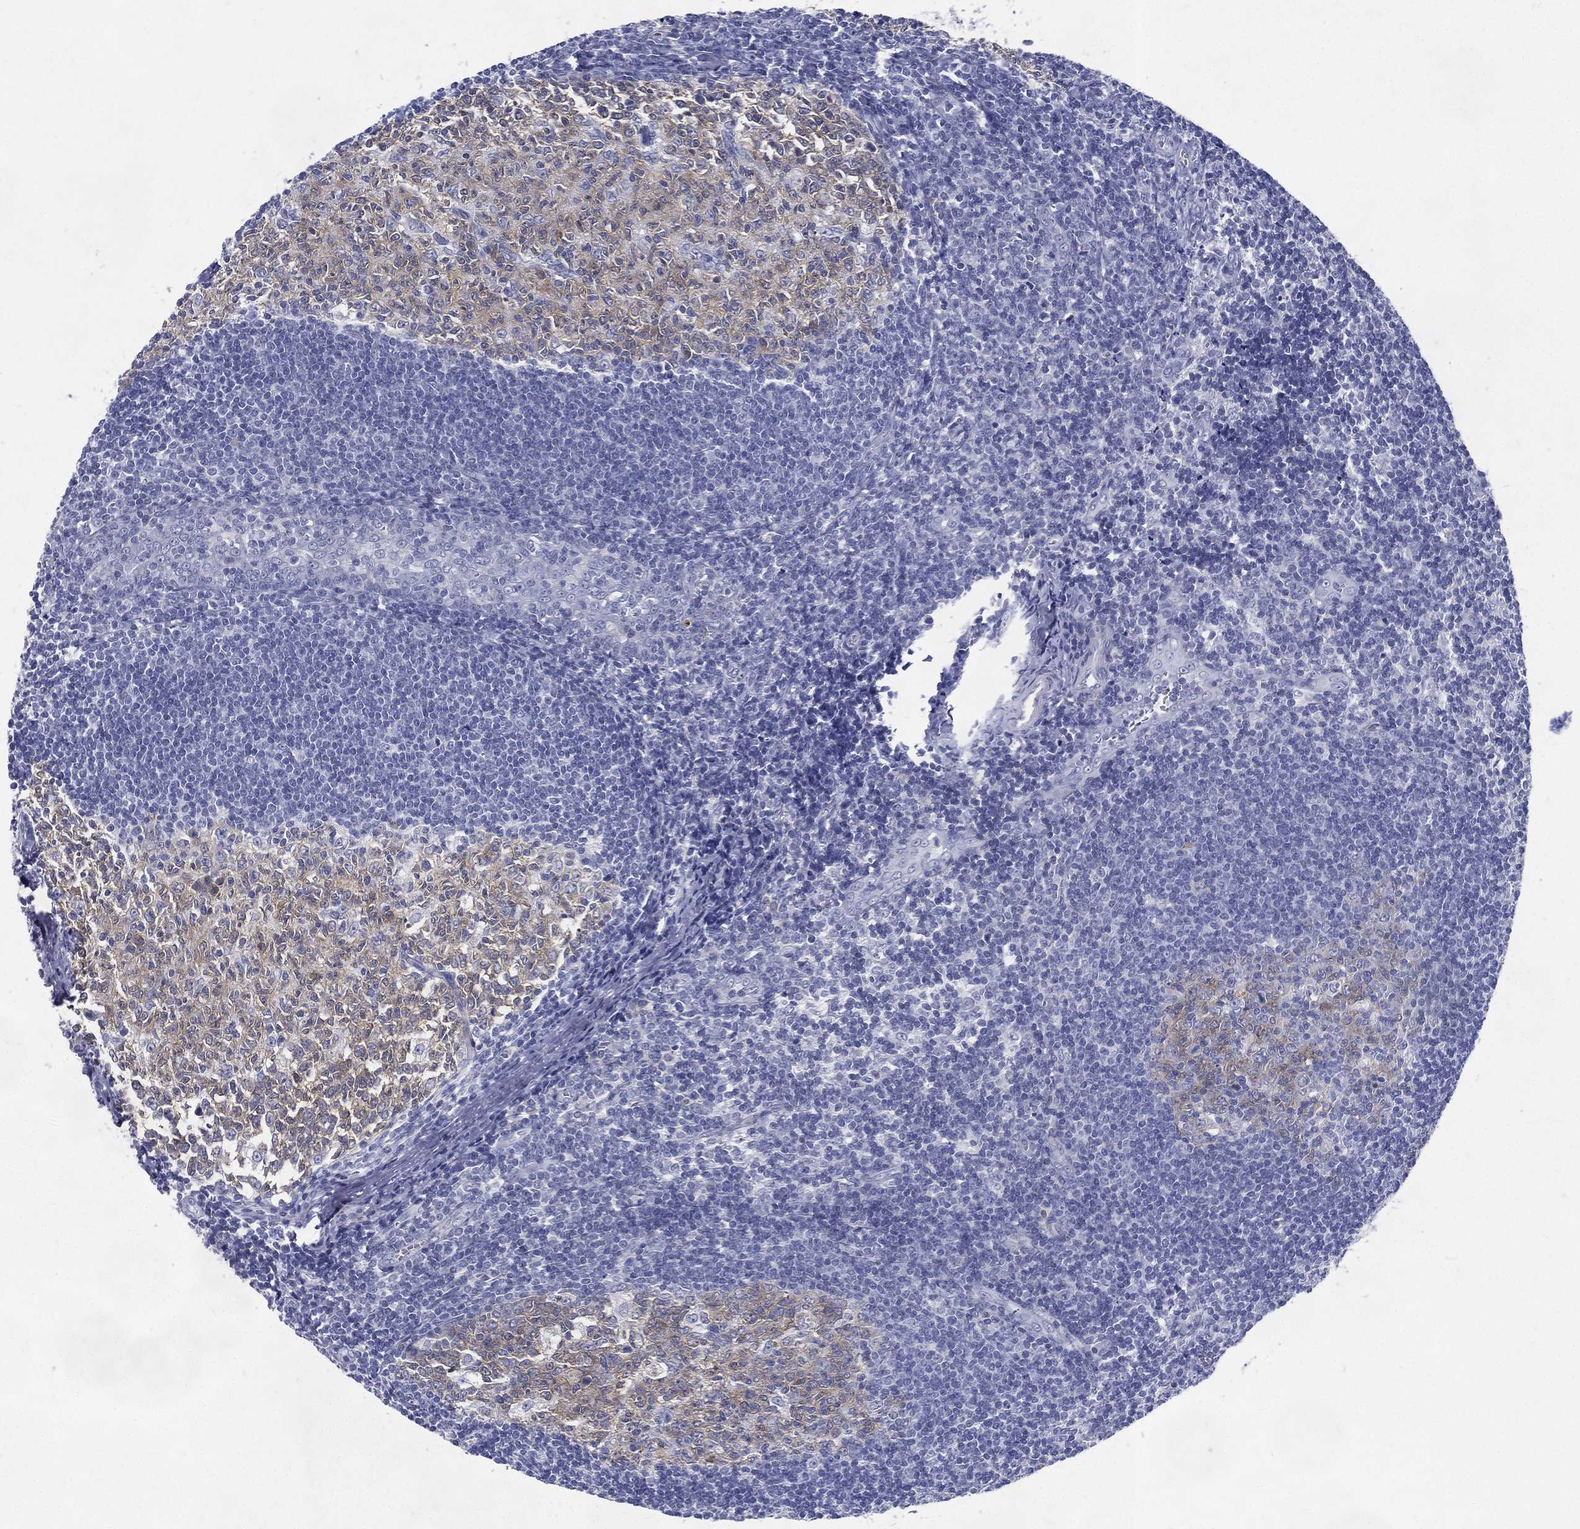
{"staining": {"intensity": "weak", "quantity": ">75%", "location": "cytoplasmic/membranous"}, "tissue": "tonsil", "cell_type": "Germinal center cells", "image_type": "normal", "snomed": [{"axis": "morphology", "description": "Normal tissue, NOS"}, {"axis": "topography", "description": "Tonsil"}], "caption": "A low amount of weak cytoplasmic/membranous positivity is identified in approximately >75% of germinal center cells in benign tonsil. The staining was performed using DAB, with brown indicating positive protein expression. Nuclei are stained blue with hematoxylin.", "gene": "RGS13", "patient": {"sex": "male", "age": 33}}